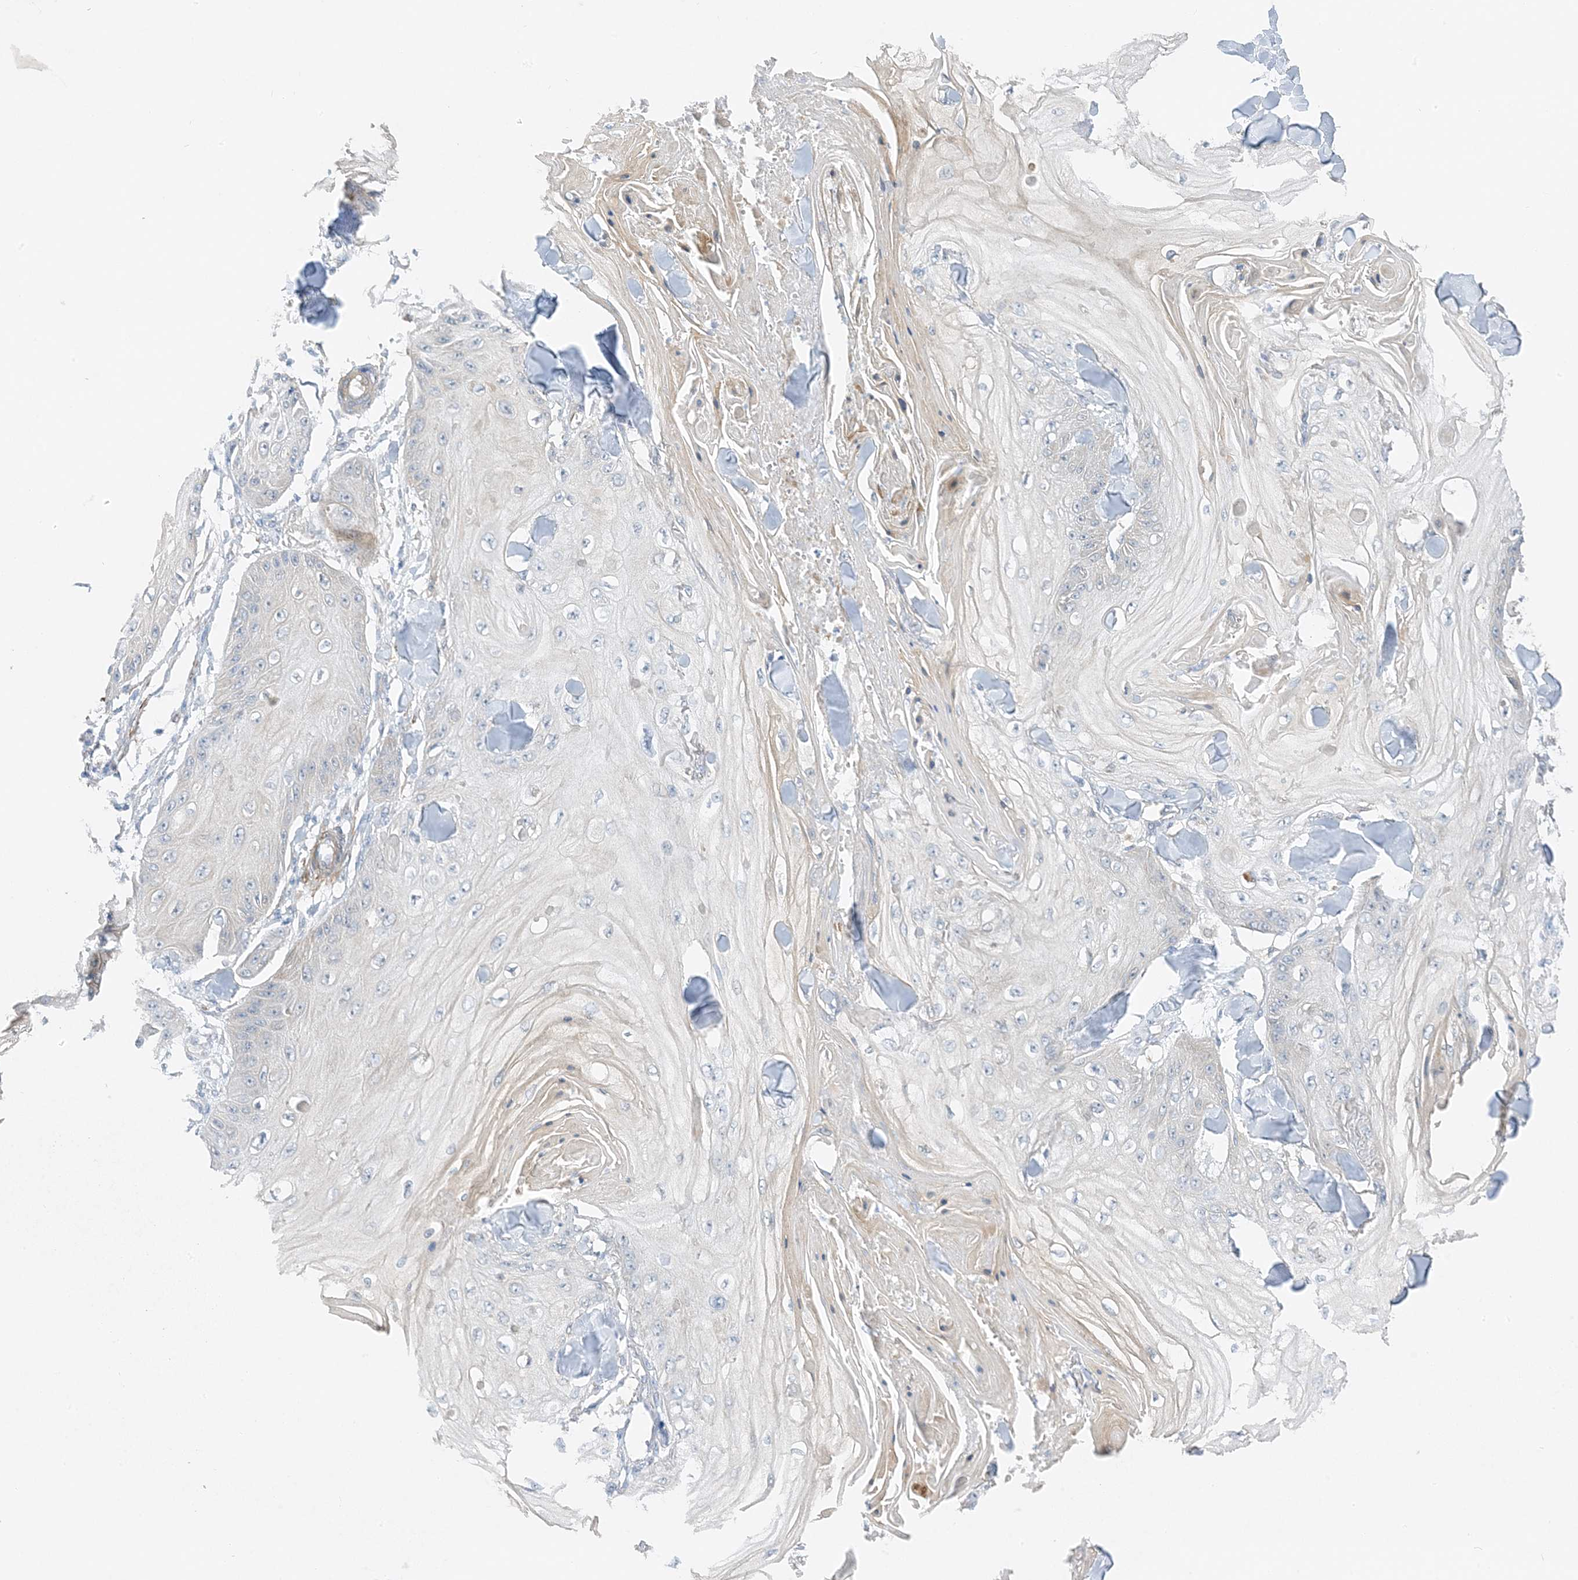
{"staining": {"intensity": "negative", "quantity": "none", "location": "none"}, "tissue": "skin cancer", "cell_type": "Tumor cells", "image_type": "cancer", "snomed": [{"axis": "morphology", "description": "Squamous cell carcinoma, NOS"}, {"axis": "topography", "description": "Skin"}], "caption": "This histopathology image is of skin cancer (squamous cell carcinoma) stained with immunohistochemistry to label a protein in brown with the nuclei are counter-stained blue. There is no positivity in tumor cells. (Immunohistochemistry (ihc), brightfield microscopy, high magnification).", "gene": "KIFBP", "patient": {"sex": "male", "age": 74}}